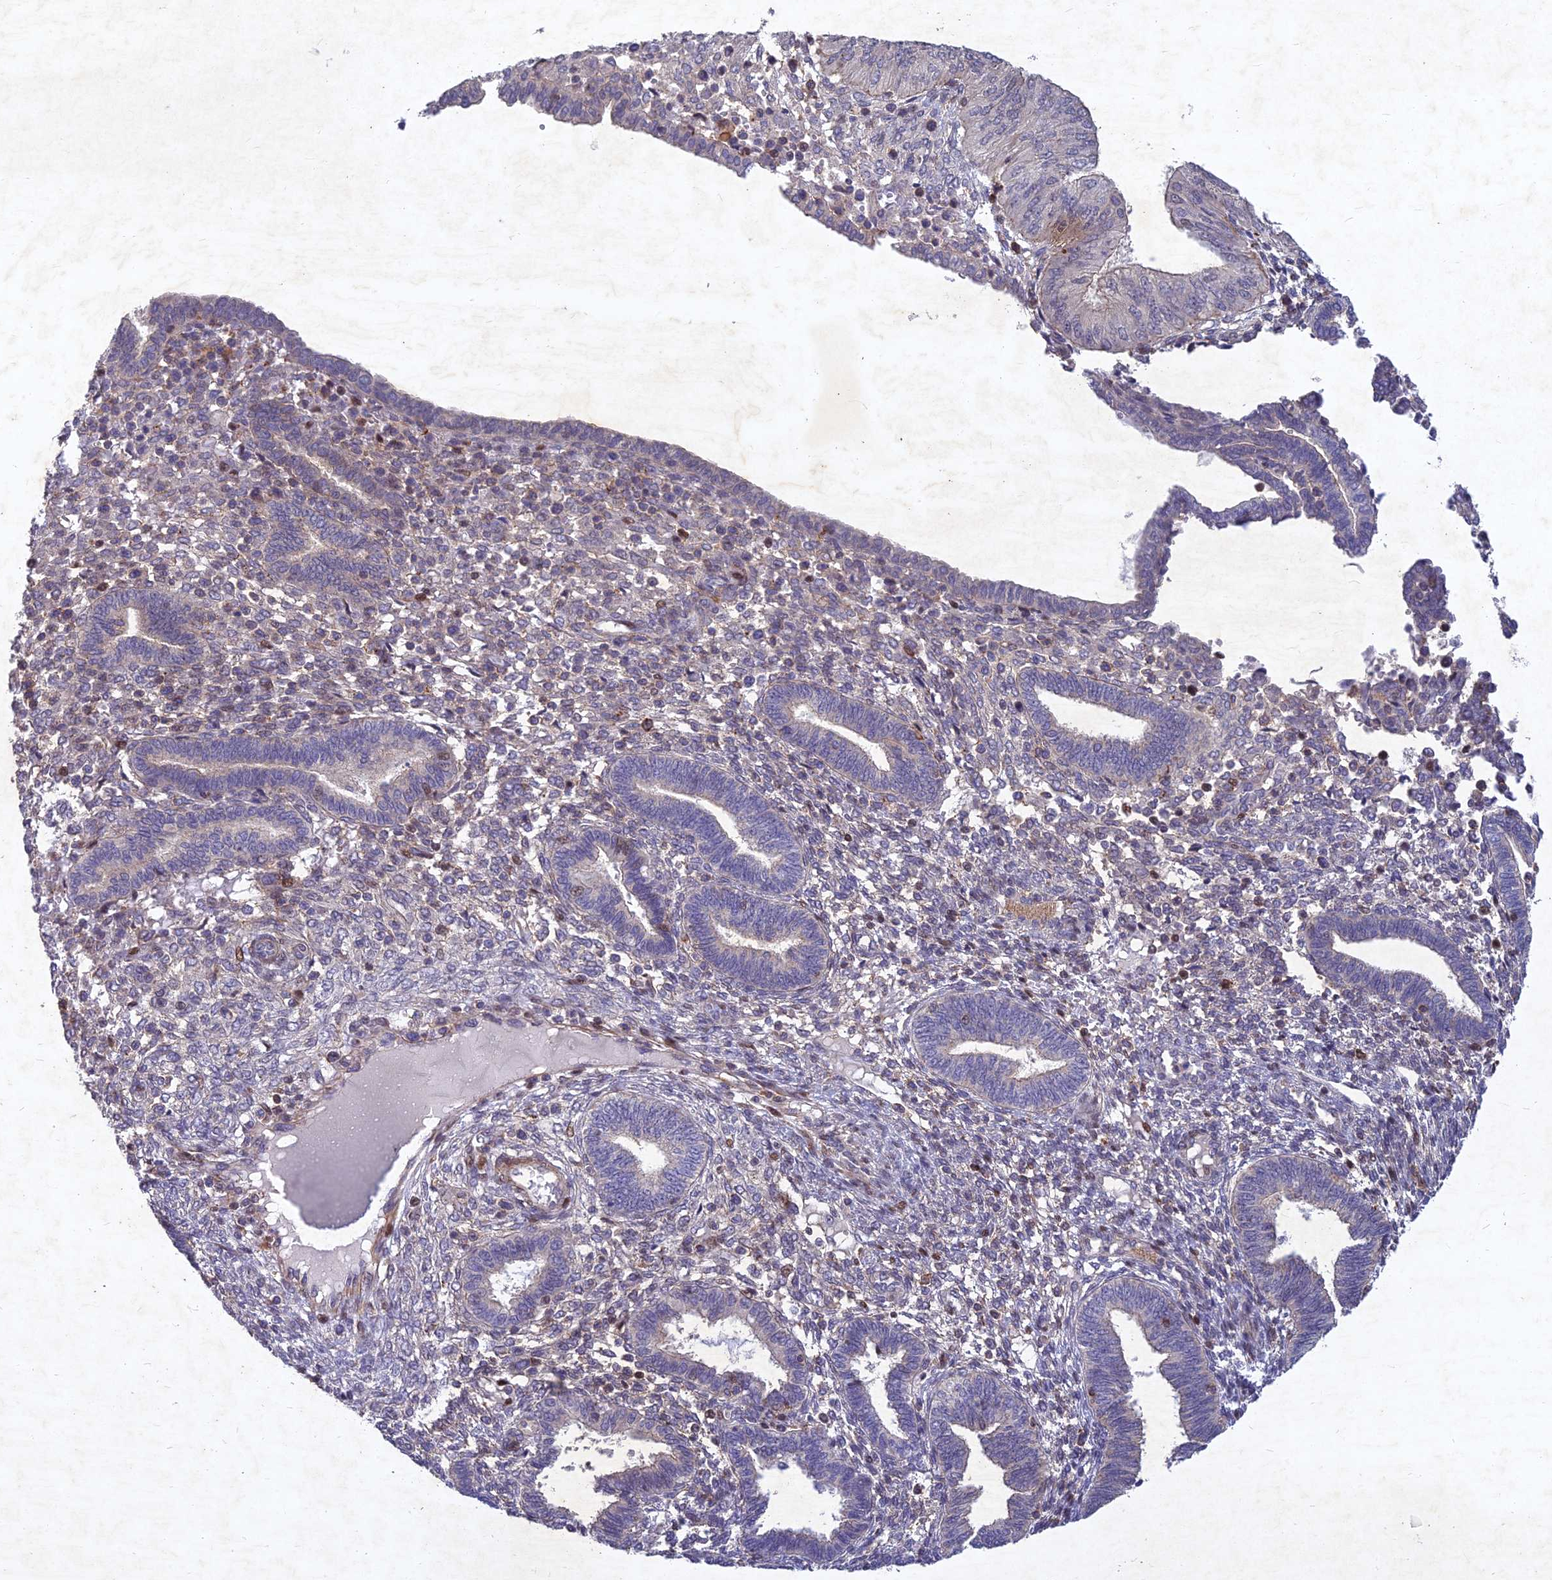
{"staining": {"intensity": "negative", "quantity": "none", "location": "none"}, "tissue": "endometrial cancer", "cell_type": "Tumor cells", "image_type": "cancer", "snomed": [{"axis": "morphology", "description": "Normal tissue, NOS"}, {"axis": "morphology", "description": "Adenocarcinoma, NOS"}, {"axis": "topography", "description": "Endometrium"}], "caption": "The immunohistochemistry (IHC) histopathology image has no significant staining in tumor cells of endometrial cancer tissue.", "gene": "RELCH", "patient": {"sex": "female", "age": 53}}